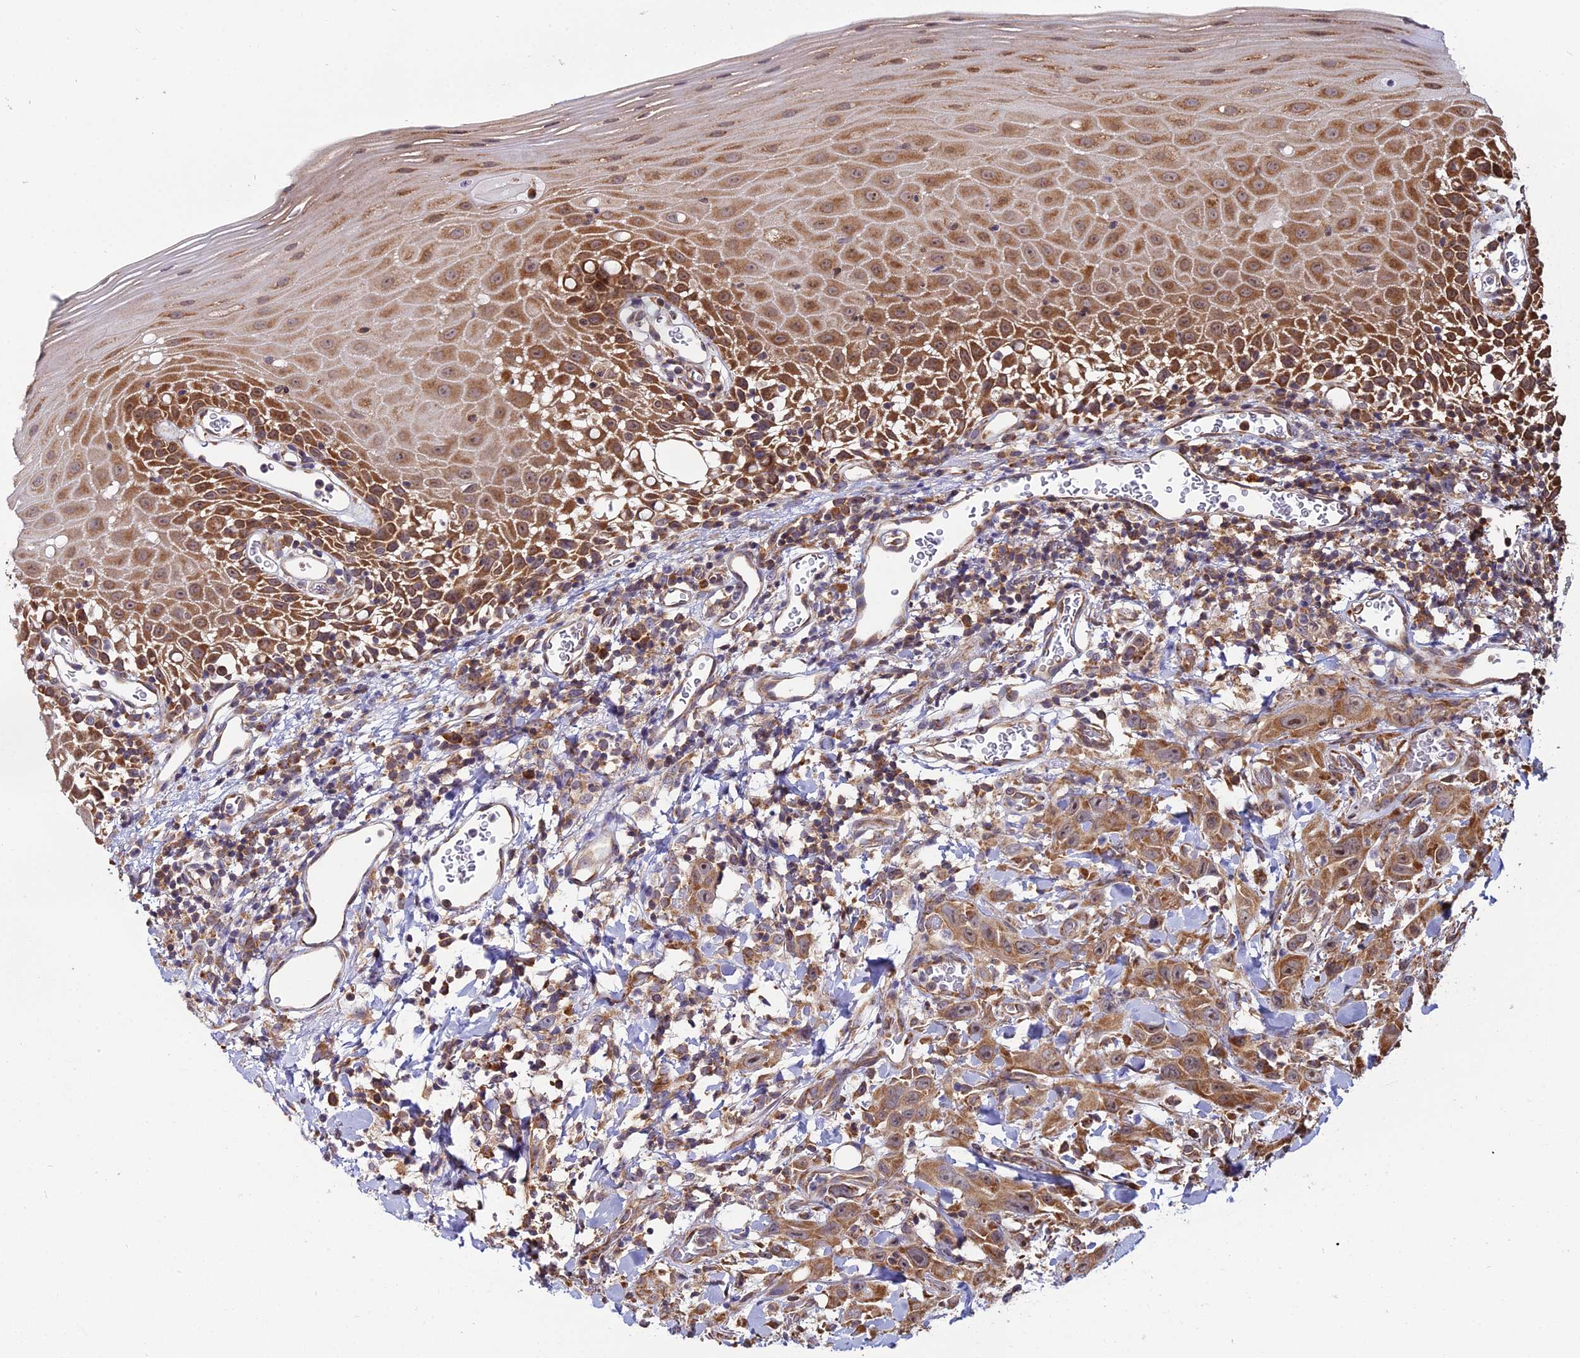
{"staining": {"intensity": "strong", "quantity": ">75%", "location": "cytoplasmic/membranous"}, "tissue": "oral mucosa", "cell_type": "Squamous epithelial cells", "image_type": "normal", "snomed": [{"axis": "morphology", "description": "Normal tissue, NOS"}, {"axis": "topography", "description": "Oral tissue"}], "caption": "This micrograph demonstrates immunohistochemistry staining of unremarkable oral mucosa, with high strong cytoplasmic/membranous staining in about >75% of squamous epithelial cells.", "gene": "RPL26", "patient": {"sex": "female", "age": 70}}